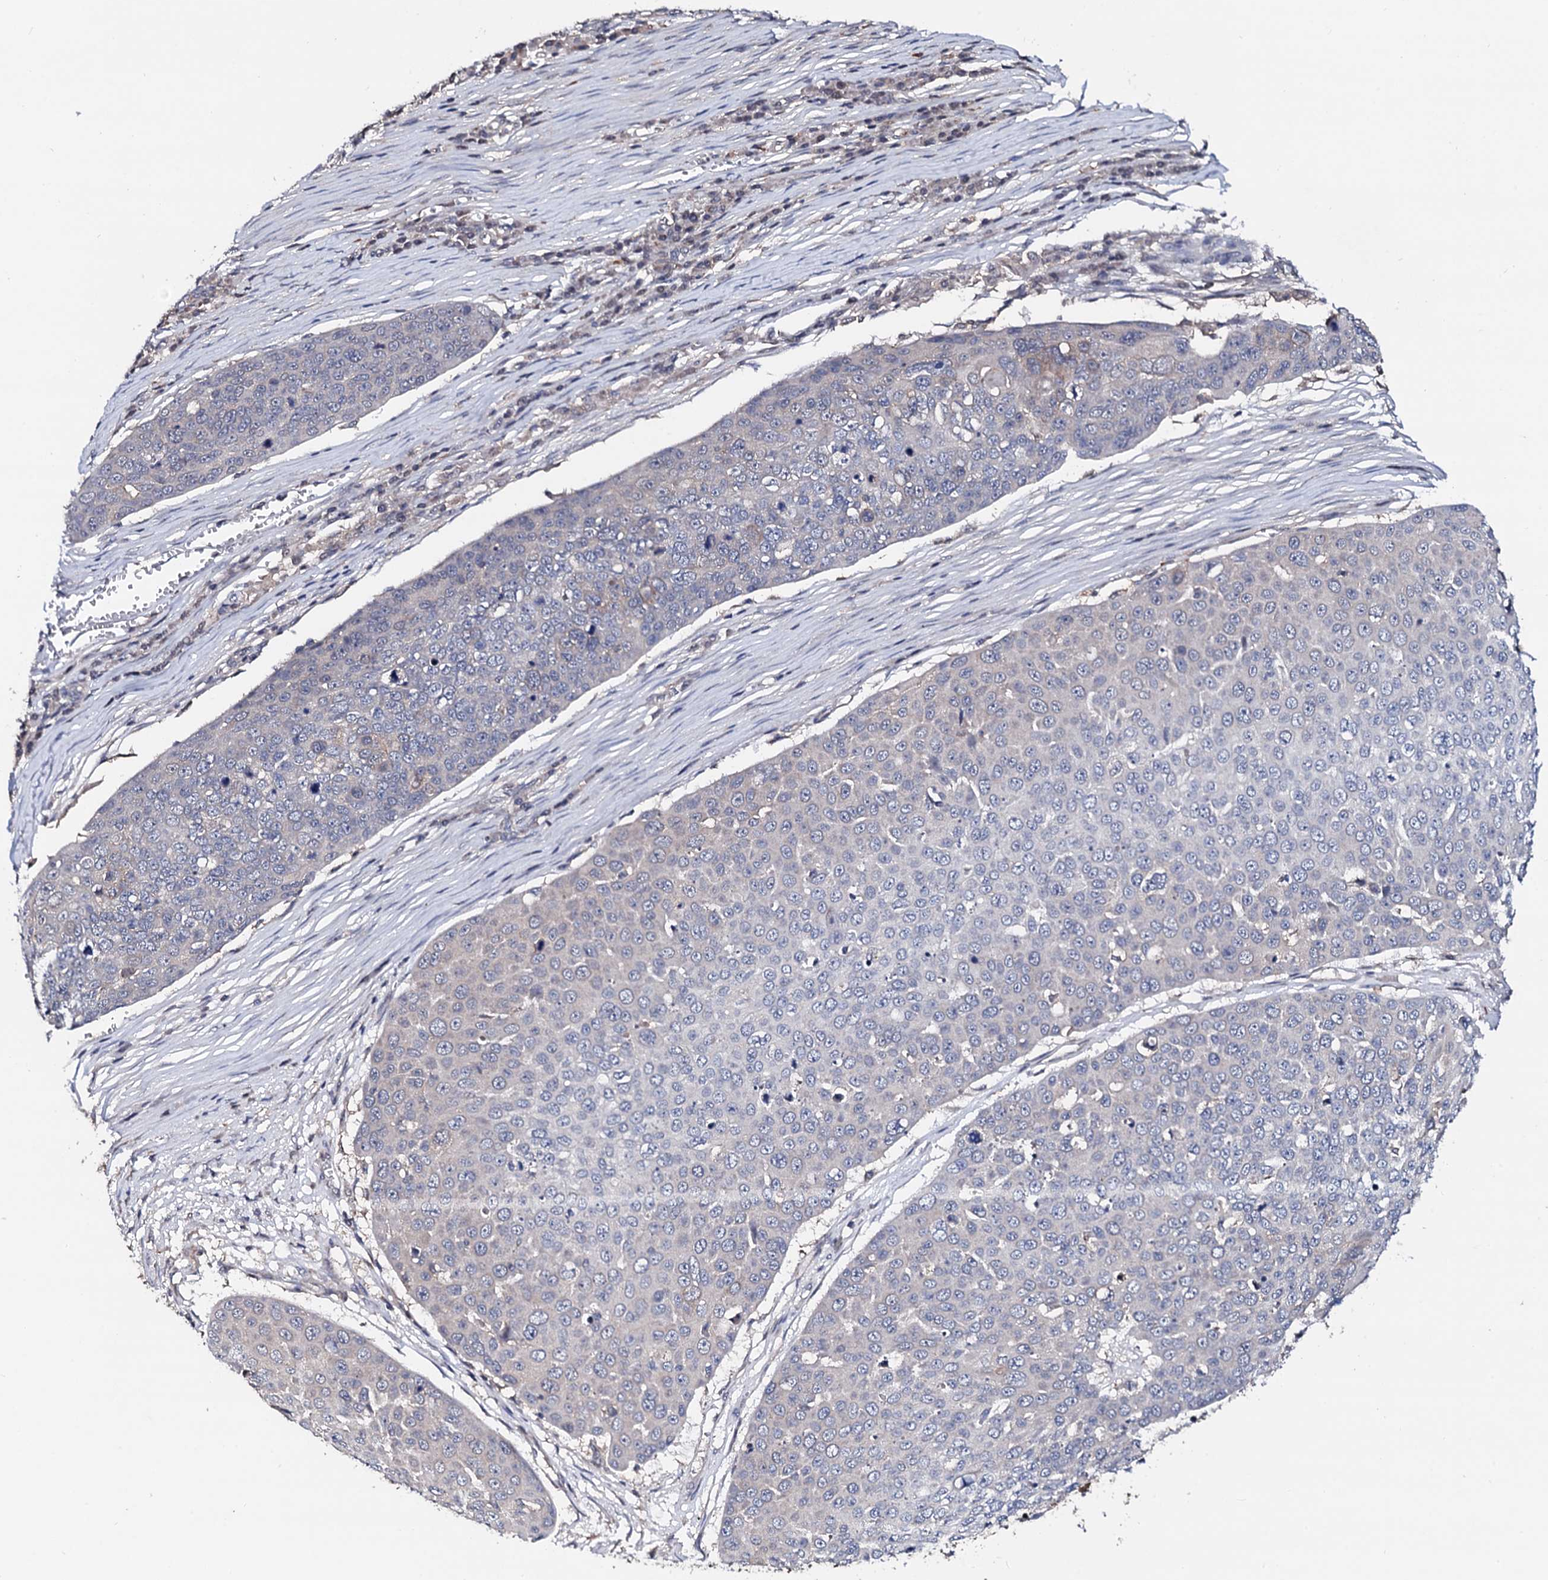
{"staining": {"intensity": "negative", "quantity": "none", "location": "none"}, "tissue": "skin cancer", "cell_type": "Tumor cells", "image_type": "cancer", "snomed": [{"axis": "morphology", "description": "Squamous cell carcinoma, NOS"}, {"axis": "topography", "description": "Skin"}], "caption": "An immunohistochemistry photomicrograph of squamous cell carcinoma (skin) is shown. There is no staining in tumor cells of squamous cell carcinoma (skin).", "gene": "EDC3", "patient": {"sex": "male", "age": 71}}